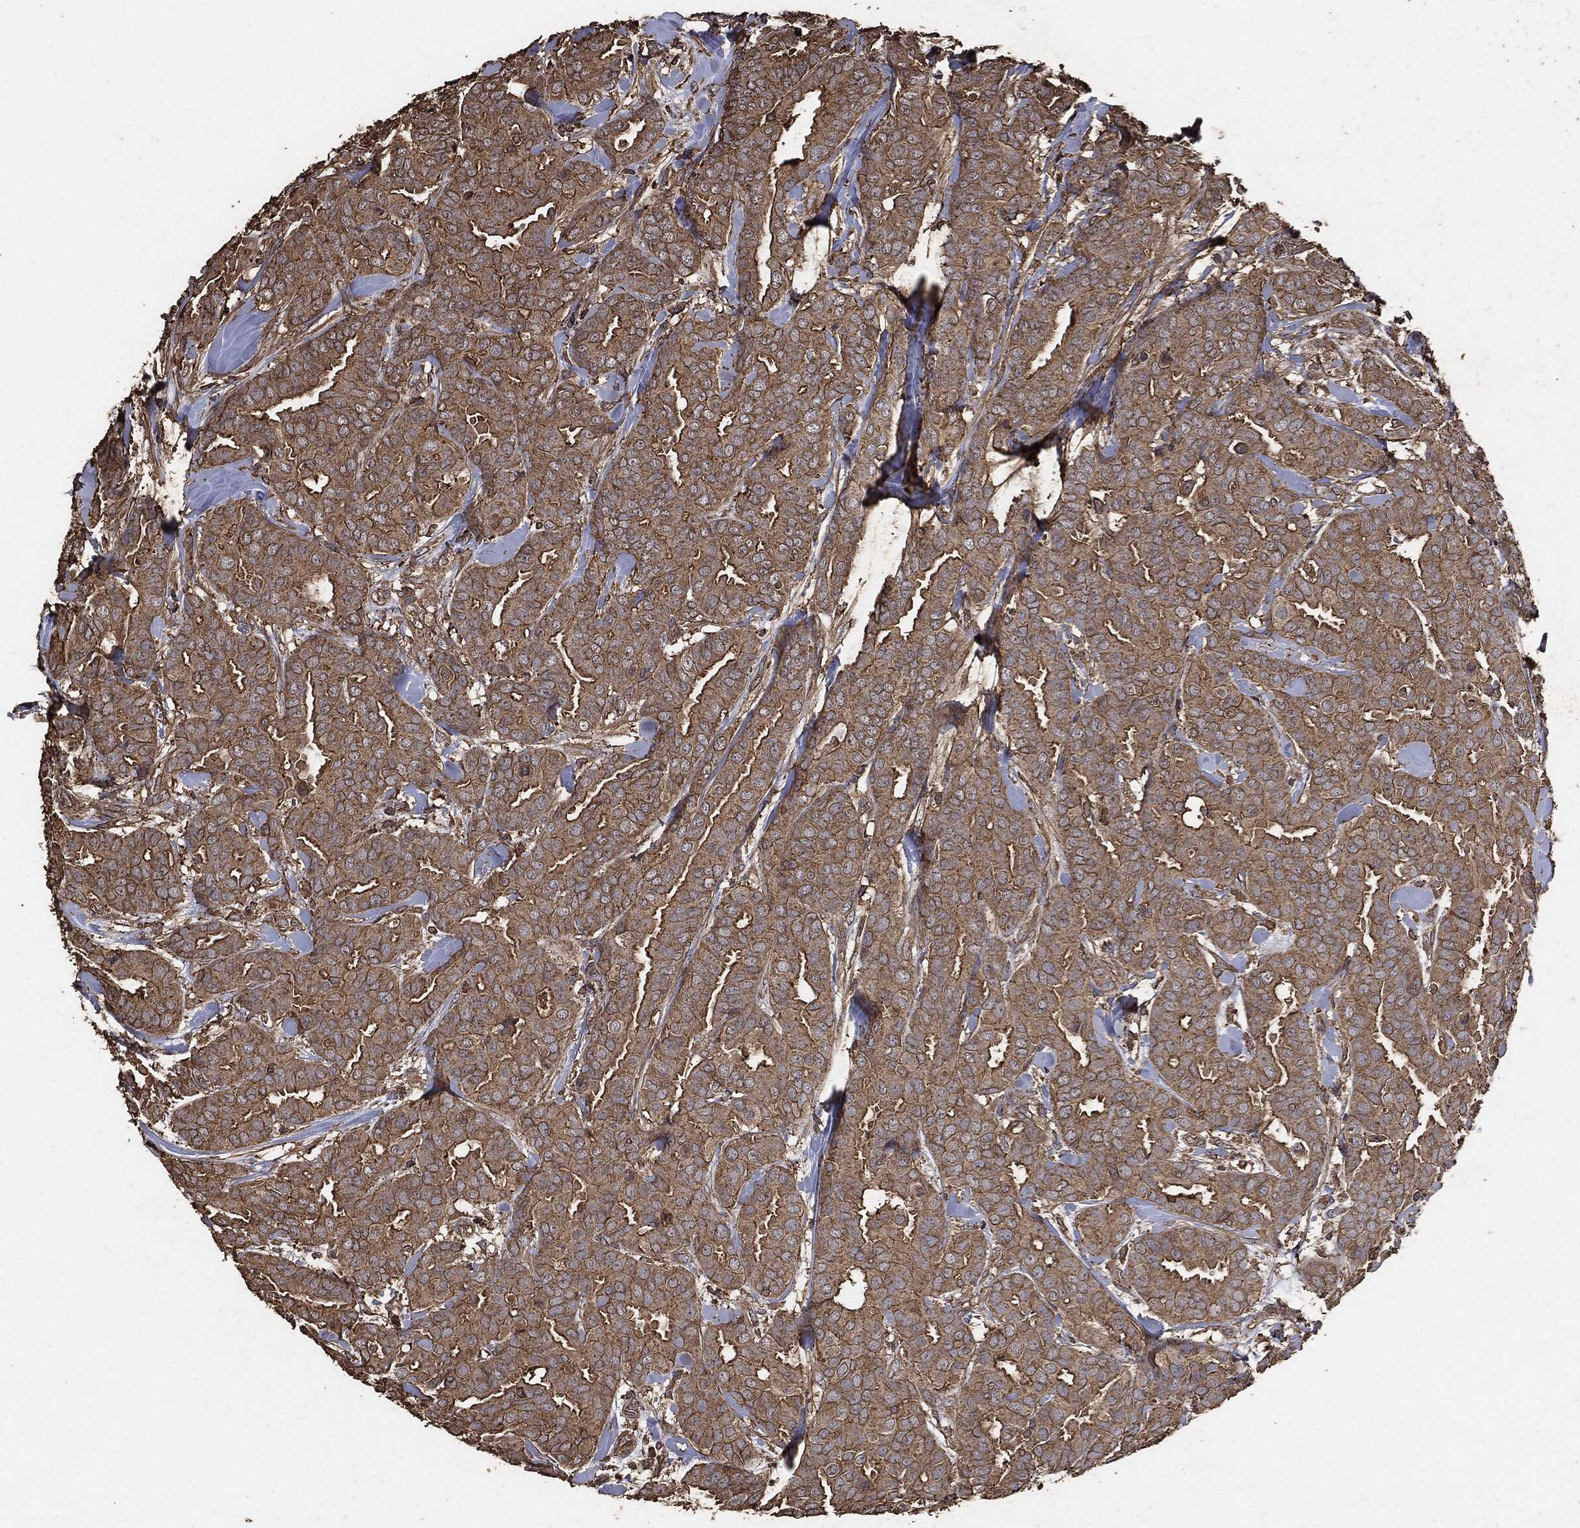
{"staining": {"intensity": "moderate", "quantity": ">75%", "location": "cytoplasmic/membranous"}, "tissue": "breast cancer", "cell_type": "Tumor cells", "image_type": "cancer", "snomed": [{"axis": "morphology", "description": "Duct carcinoma"}, {"axis": "topography", "description": "Breast"}], "caption": "Immunohistochemical staining of human breast invasive ductal carcinoma demonstrates medium levels of moderate cytoplasmic/membranous protein staining in about >75% of tumor cells. The protein is stained brown, and the nuclei are stained in blue (DAB IHC with brightfield microscopy, high magnification).", "gene": "MTOR", "patient": {"sex": "female", "age": 45}}